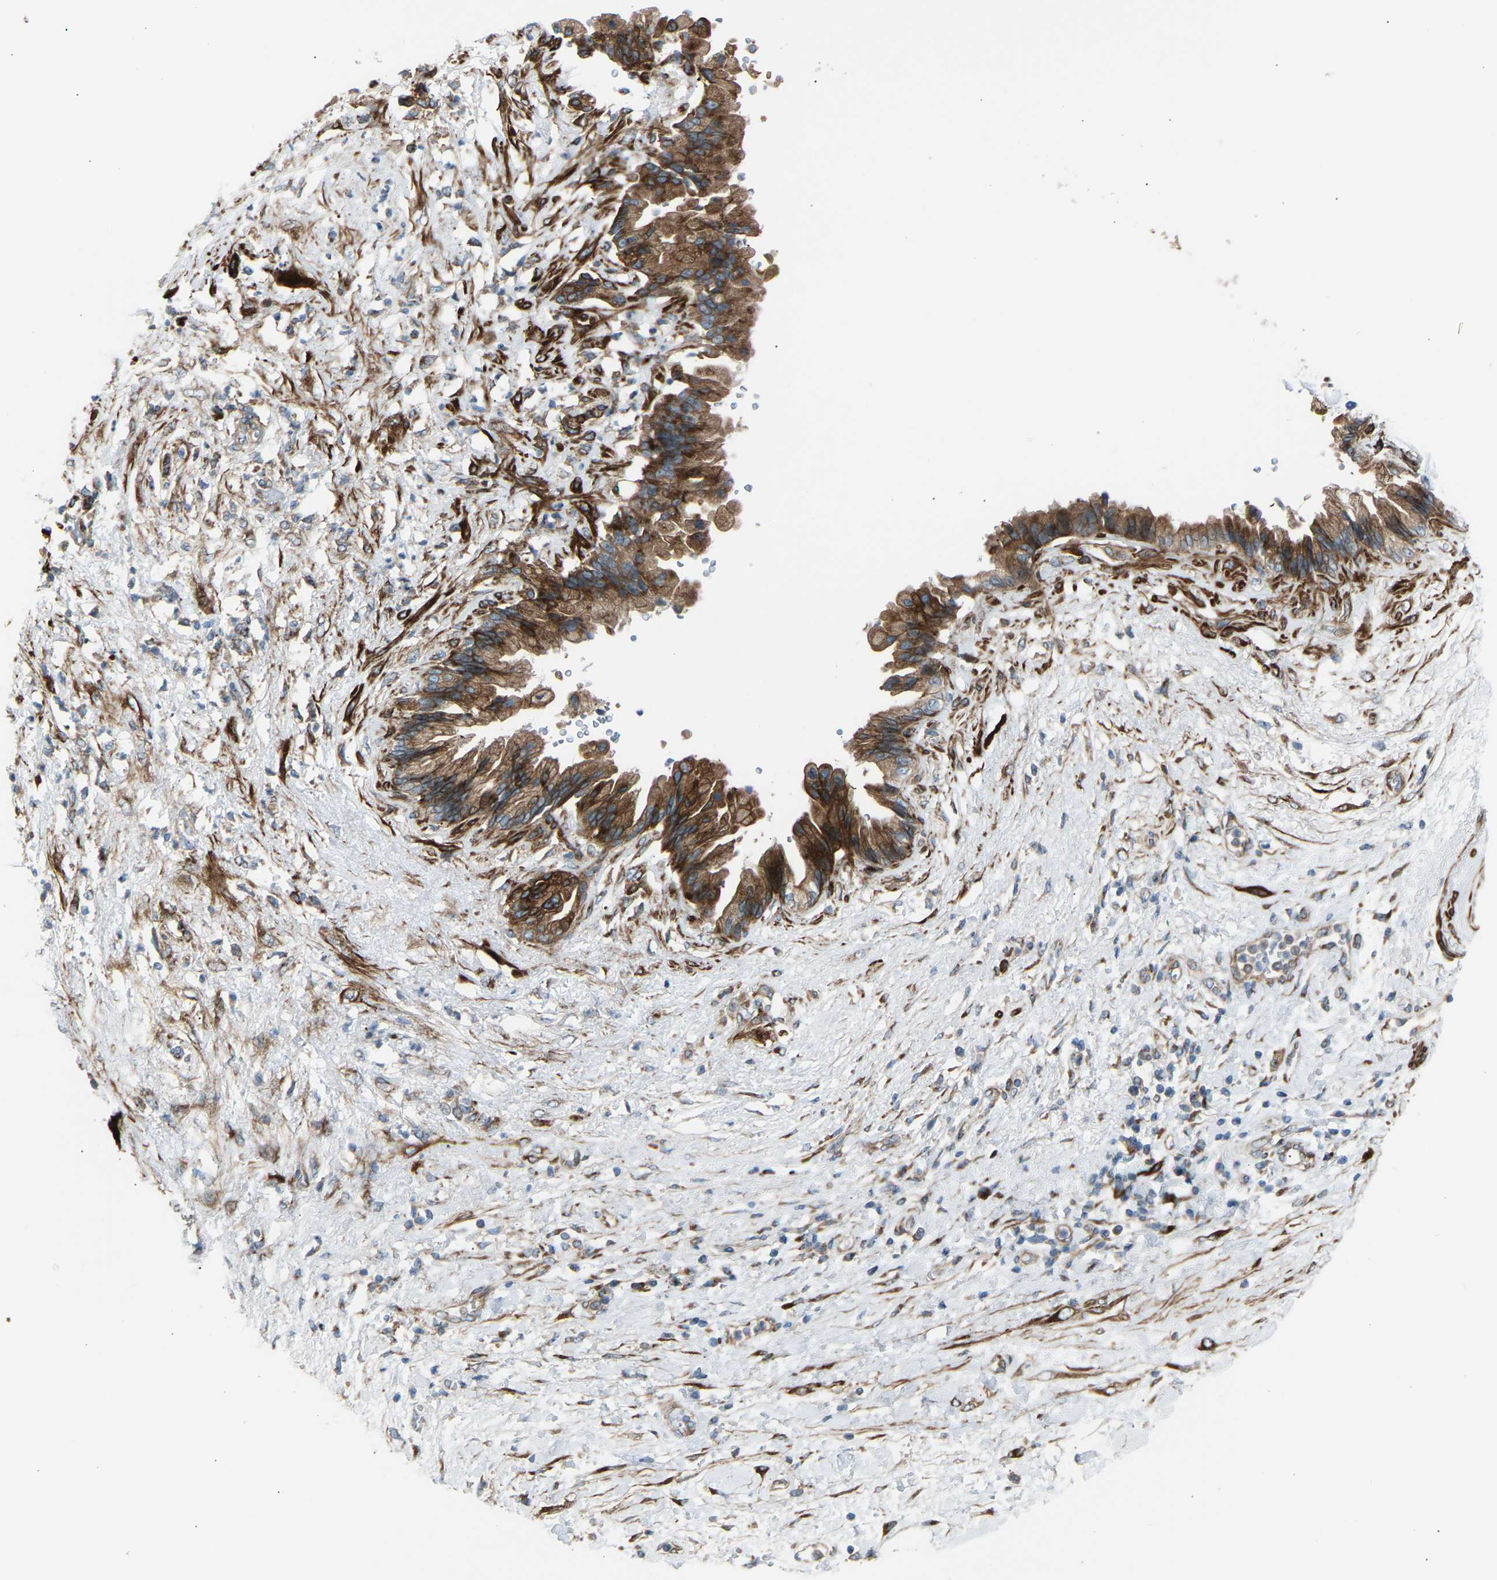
{"staining": {"intensity": "moderate", "quantity": ">75%", "location": "cytoplasmic/membranous"}, "tissue": "pancreatic cancer", "cell_type": "Tumor cells", "image_type": "cancer", "snomed": [{"axis": "morphology", "description": "Adenocarcinoma, NOS"}, {"axis": "topography", "description": "Pancreas"}], "caption": "Tumor cells demonstrate medium levels of moderate cytoplasmic/membranous expression in approximately >75% of cells in pancreatic cancer.", "gene": "VPS41", "patient": {"sex": "female", "age": 60}}